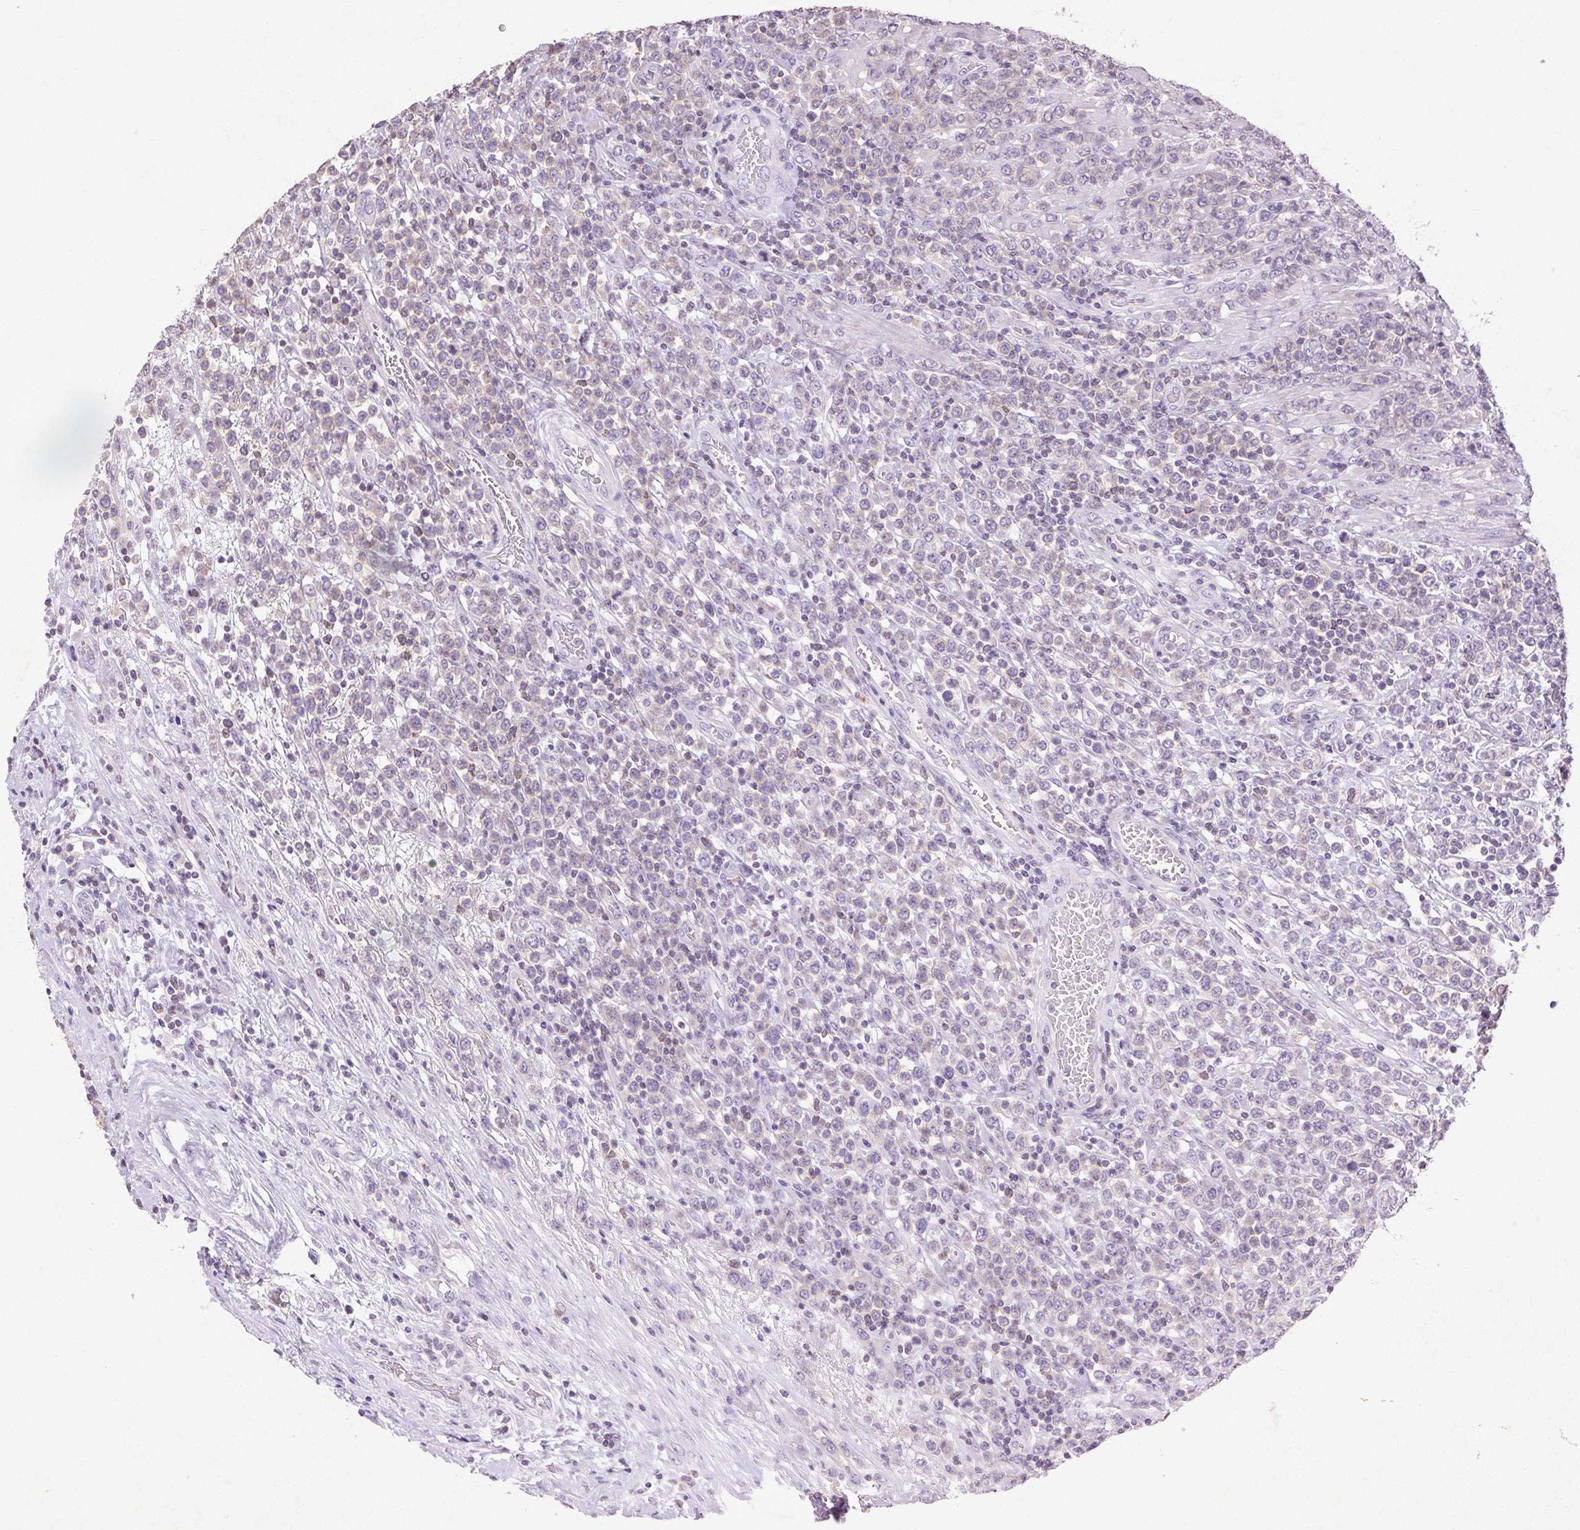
{"staining": {"intensity": "negative", "quantity": "none", "location": "none"}, "tissue": "lymphoma", "cell_type": "Tumor cells", "image_type": "cancer", "snomed": [{"axis": "morphology", "description": "Malignant lymphoma, non-Hodgkin's type, High grade"}, {"axis": "topography", "description": "Soft tissue"}], "caption": "IHC image of human lymphoma stained for a protein (brown), which reveals no positivity in tumor cells.", "gene": "FNDC7", "patient": {"sex": "female", "age": 56}}